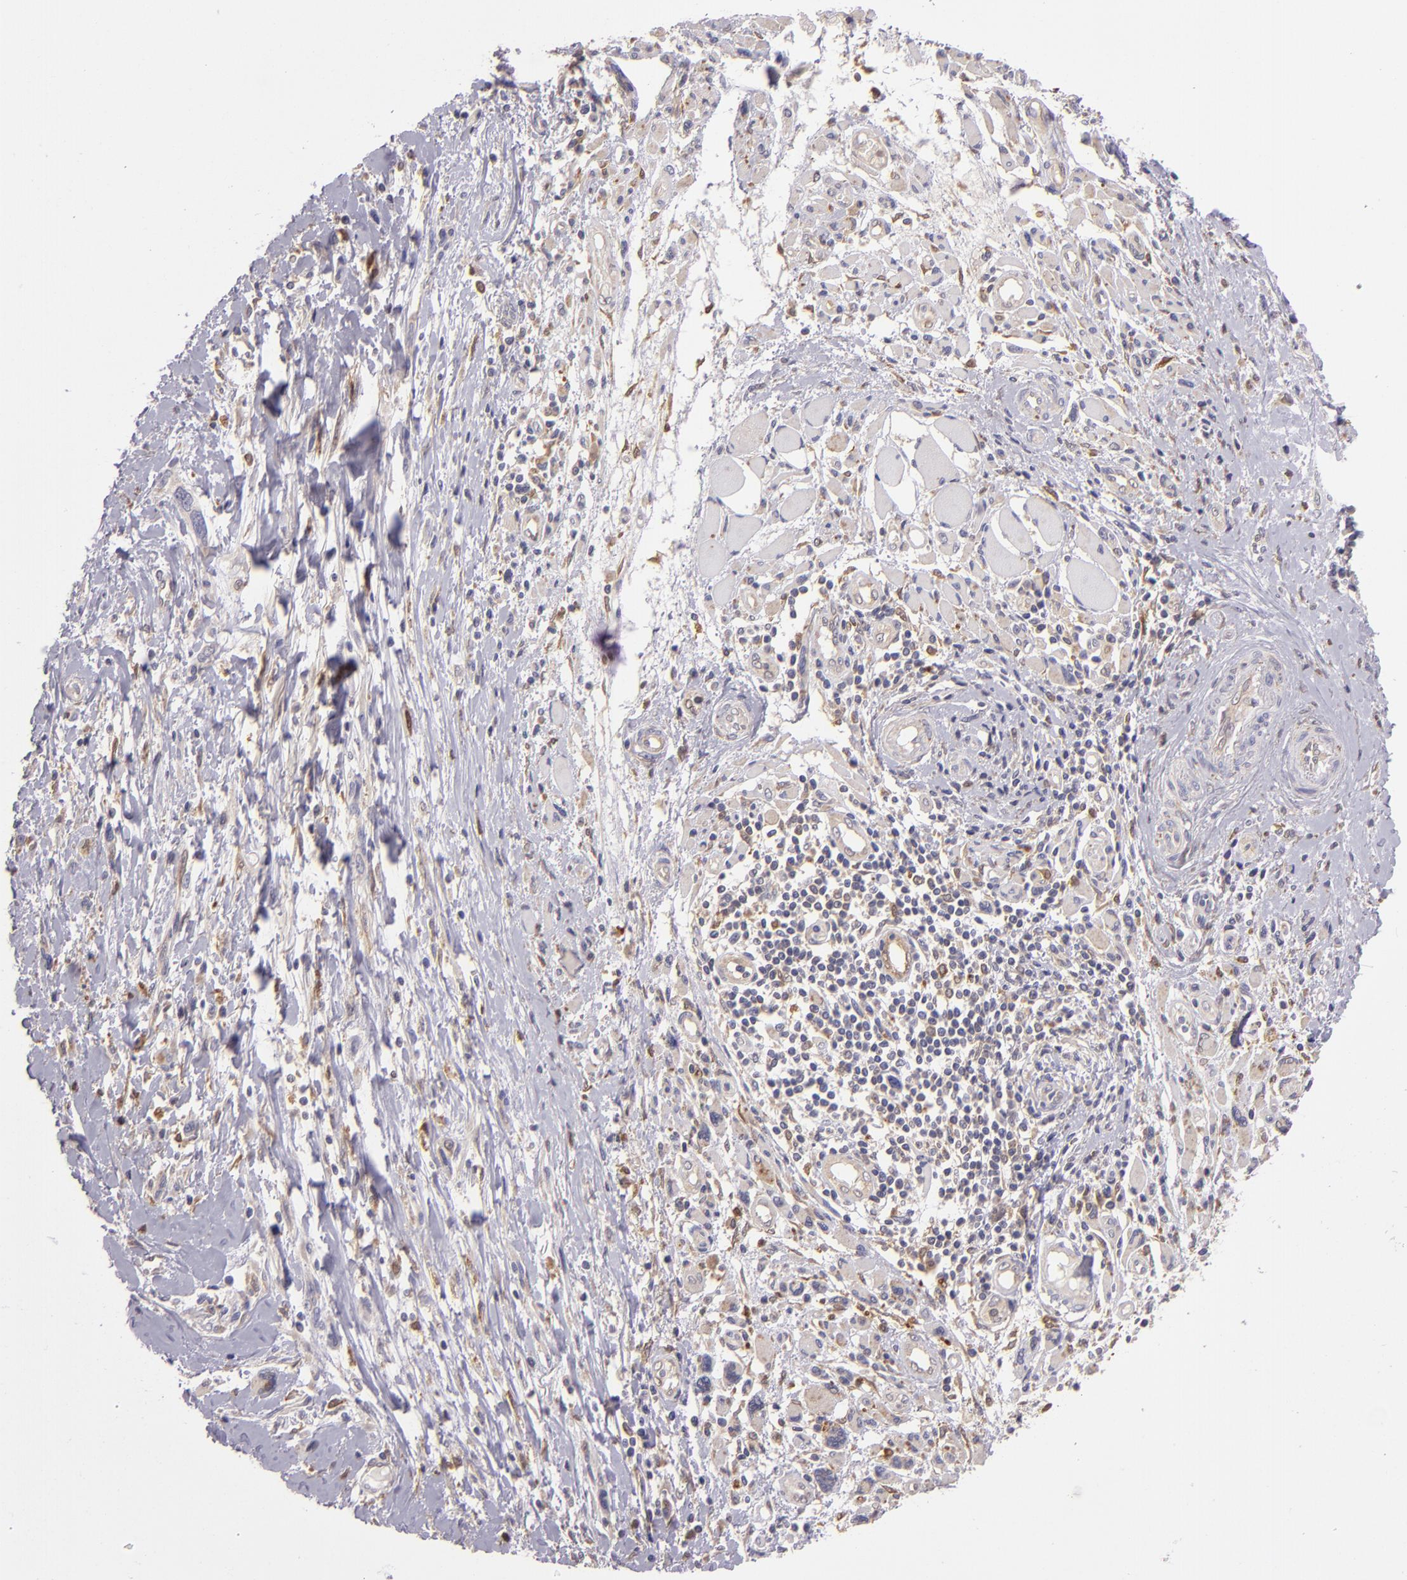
{"staining": {"intensity": "weak", "quantity": "25%-75%", "location": "cytoplasmic/membranous"}, "tissue": "melanoma", "cell_type": "Tumor cells", "image_type": "cancer", "snomed": [{"axis": "morphology", "description": "Malignant melanoma, NOS"}, {"axis": "topography", "description": "Skin"}], "caption": "Protein analysis of malignant melanoma tissue demonstrates weak cytoplasmic/membranous positivity in approximately 25%-75% of tumor cells. The staining is performed using DAB brown chromogen to label protein expression. The nuclei are counter-stained blue using hematoxylin.", "gene": "FHIT", "patient": {"sex": "male", "age": 91}}